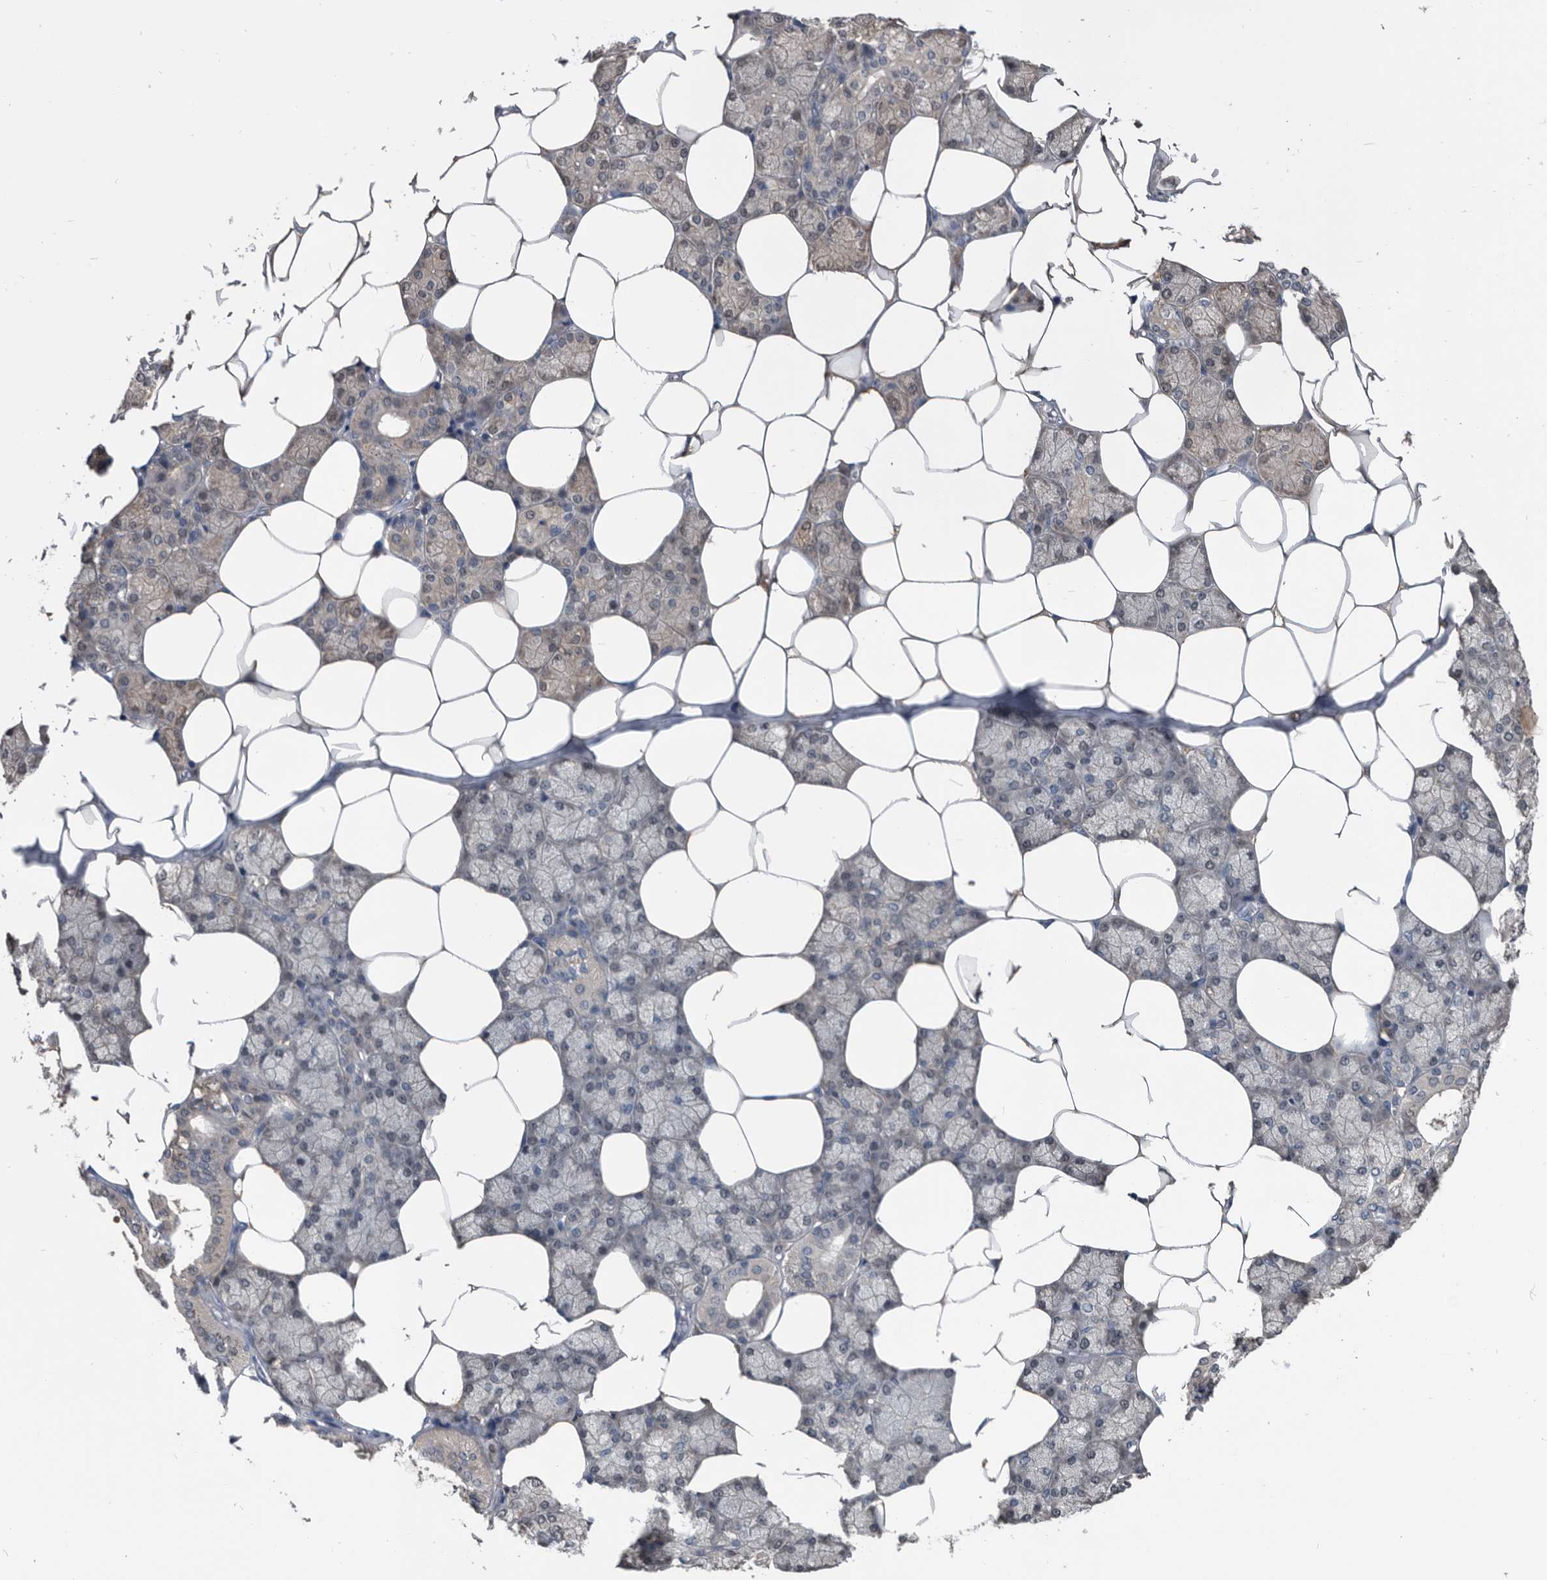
{"staining": {"intensity": "weak", "quantity": "25%-75%", "location": "cytoplasmic/membranous"}, "tissue": "salivary gland", "cell_type": "Glandular cells", "image_type": "normal", "snomed": [{"axis": "morphology", "description": "Normal tissue, NOS"}, {"axis": "topography", "description": "Salivary gland"}], "caption": "Salivary gland stained with immunohistochemistry (IHC) displays weak cytoplasmic/membranous positivity in about 25%-75% of glandular cells.", "gene": "PDXK", "patient": {"sex": "male", "age": 62}}